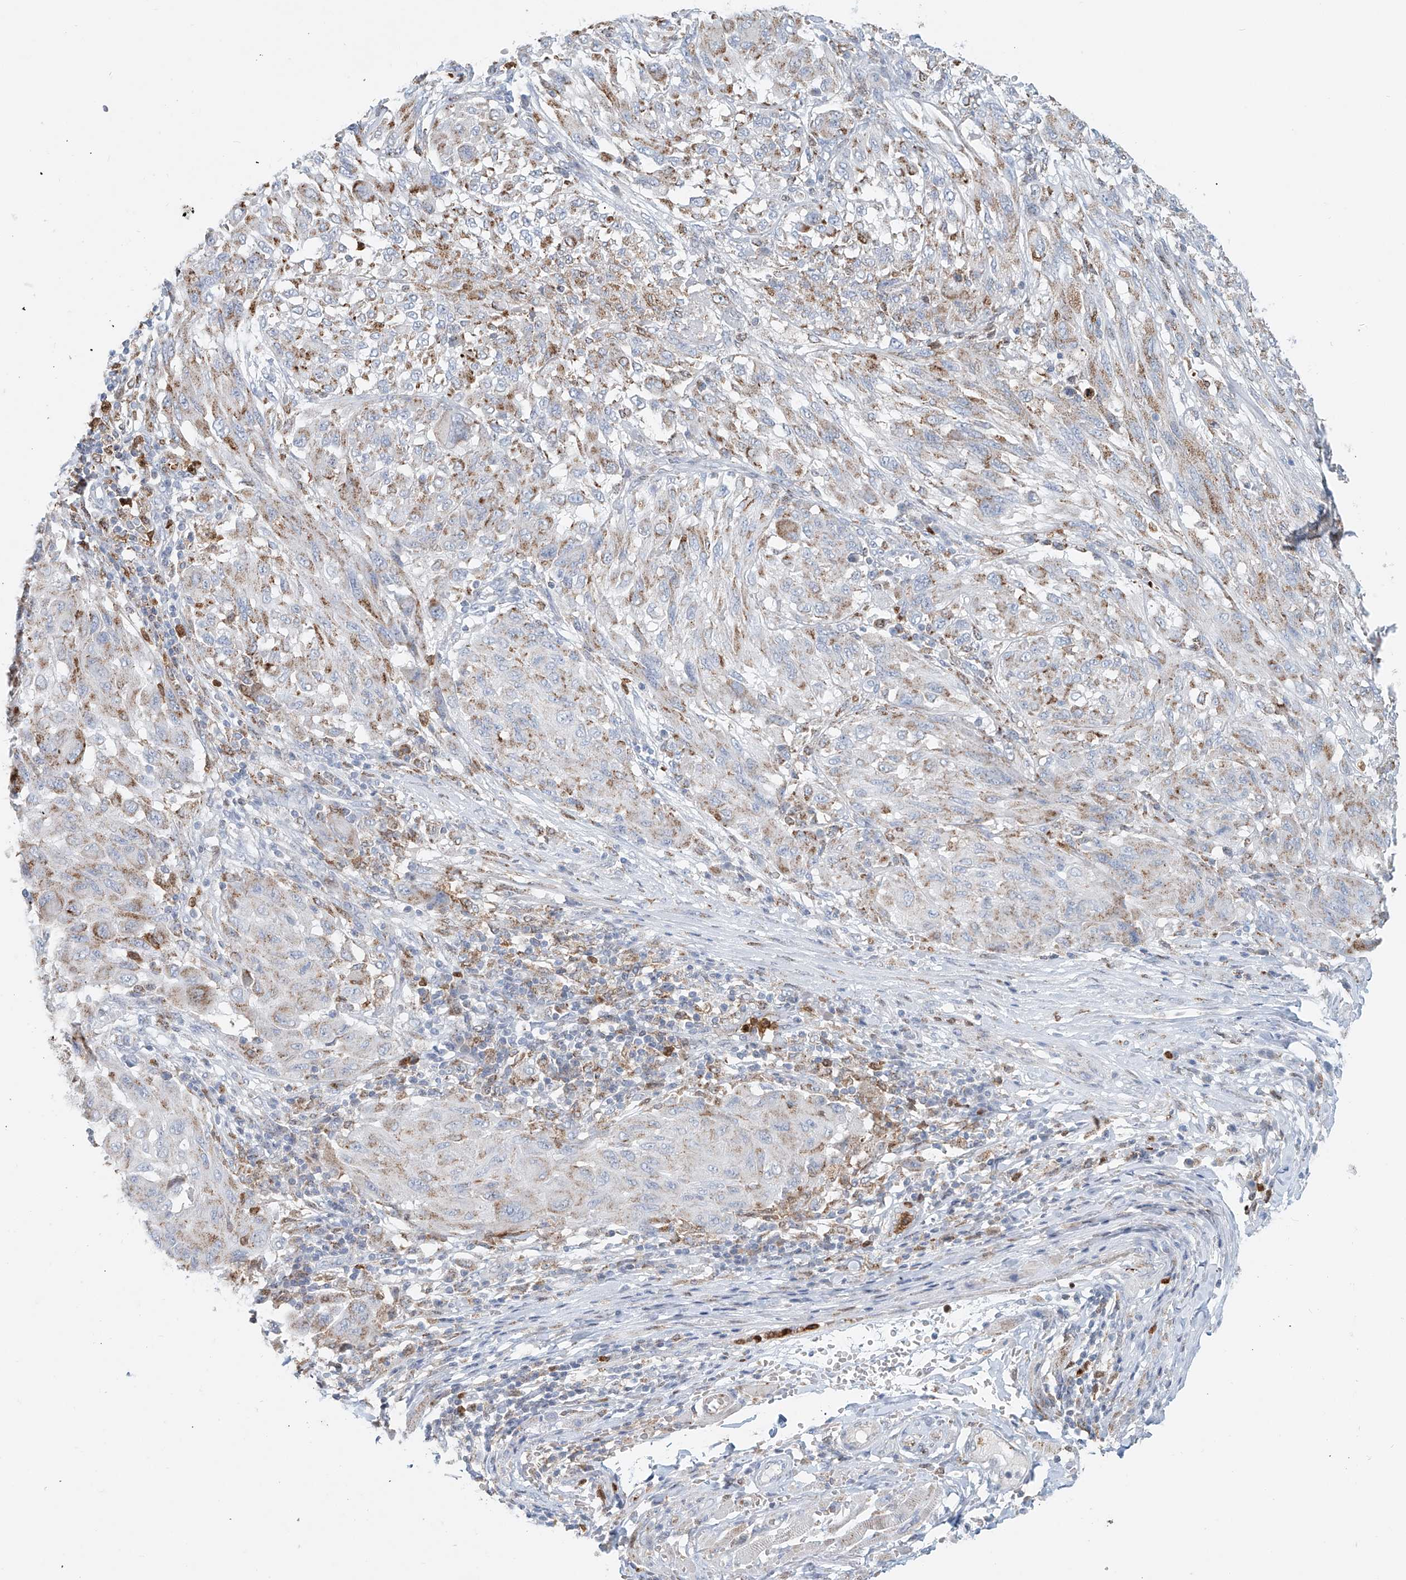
{"staining": {"intensity": "moderate", "quantity": ">75%", "location": "cytoplasmic/membranous"}, "tissue": "melanoma", "cell_type": "Tumor cells", "image_type": "cancer", "snomed": [{"axis": "morphology", "description": "Malignant melanoma, NOS"}, {"axis": "topography", "description": "Skin"}], "caption": "The photomicrograph demonstrates staining of malignant melanoma, revealing moderate cytoplasmic/membranous protein expression (brown color) within tumor cells.", "gene": "PTPRA", "patient": {"sex": "female", "age": 91}}